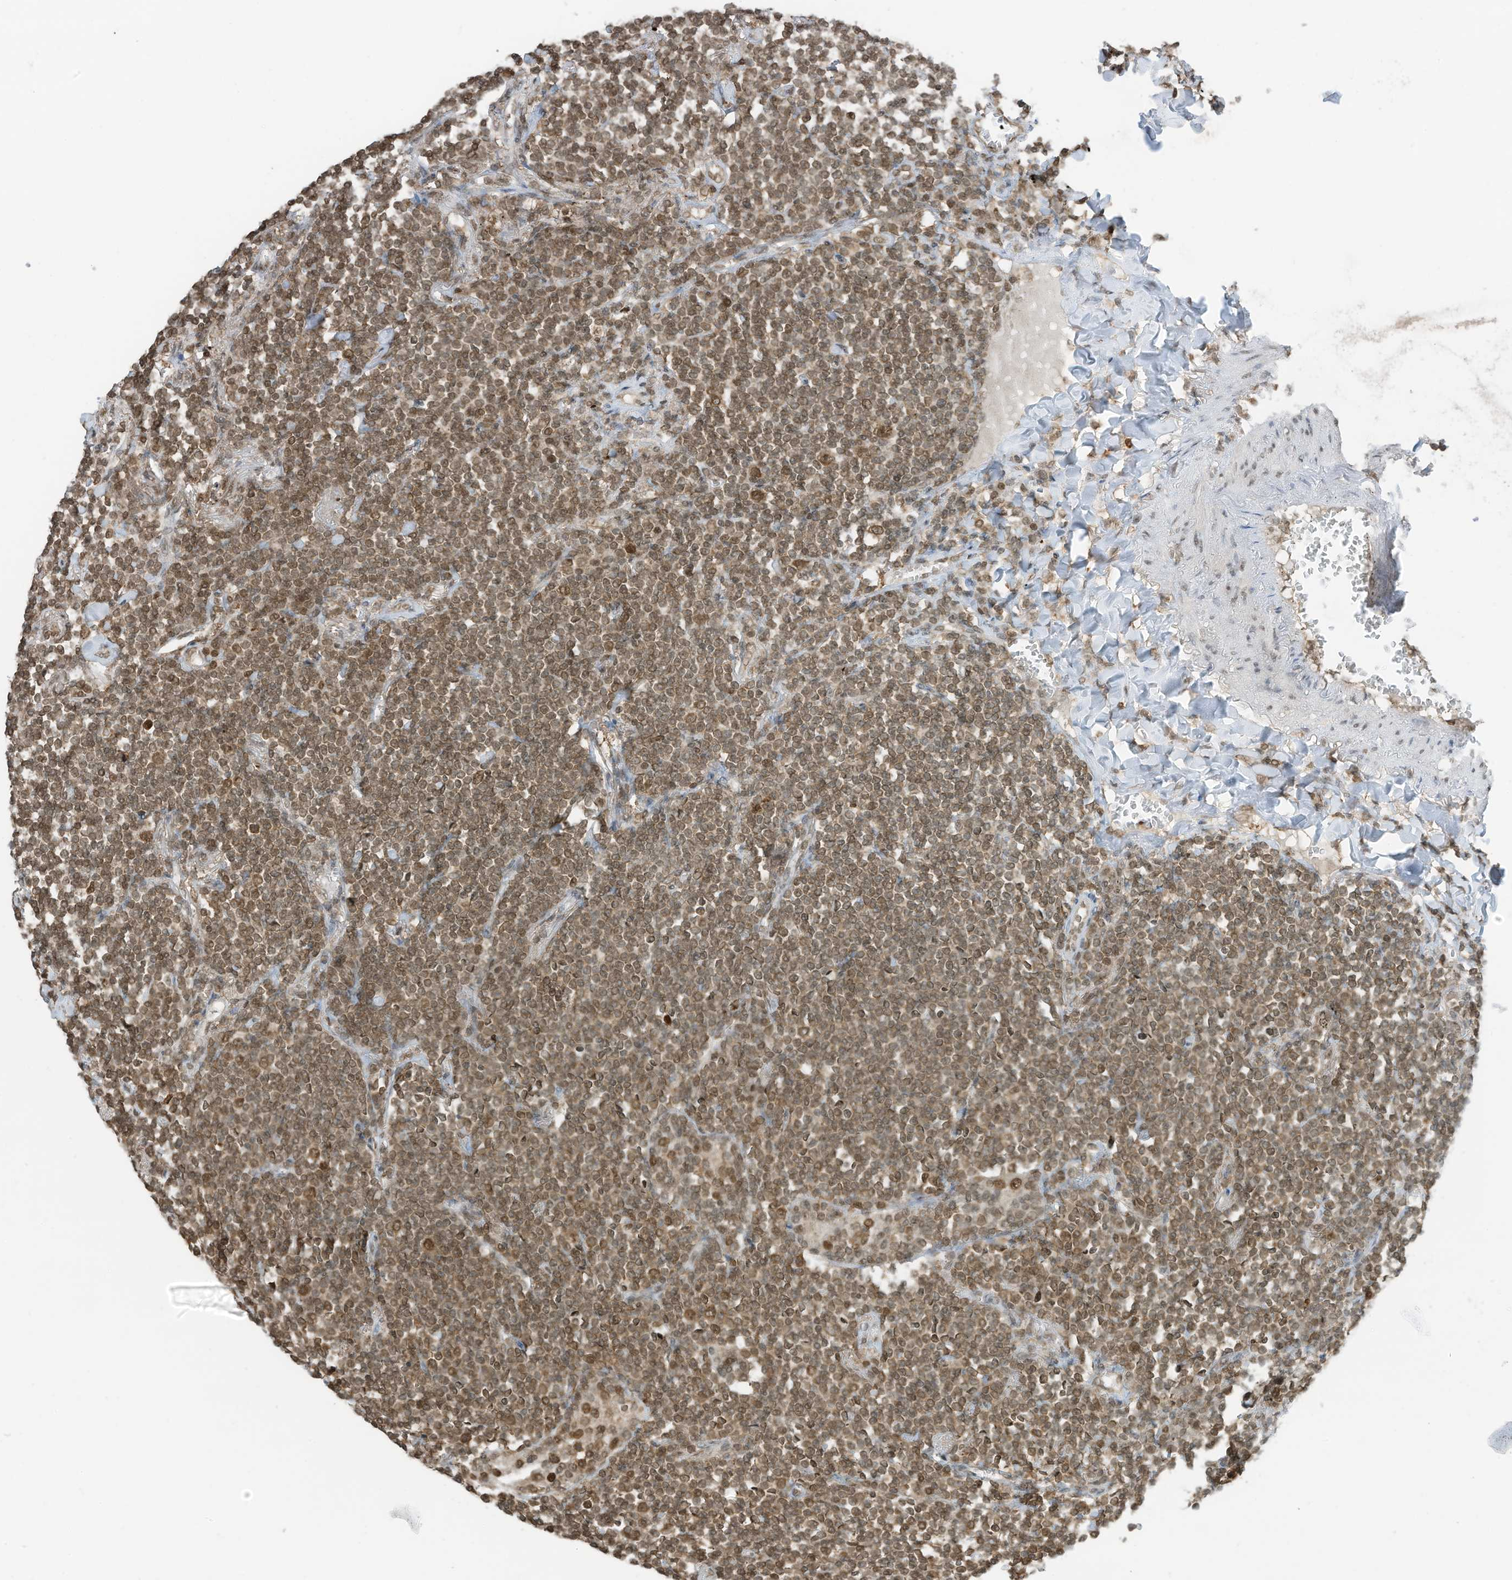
{"staining": {"intensity": "weak", "quantity": ">75%", "location": "nuclear"}, "tissue": "lymphoma", "cell_type": "Tumor cells", "image_type": "cancer", "snomed": [{"axis": "morphology", "description": "Malignant lymphoma, non-Hodgkin's type, Low grade"}, {"axis": "topography", "description": "Lung"}], "caption": "Lymphoma was stained to show a protein in brown. There is low levels of weak nuclear staining in about >75% of tumor cells. The protein of interest is shown in brown color, while the nuclei are stained blue.", "gene": "KPNB1", "patient": {"sex": "female", "age": 71}}